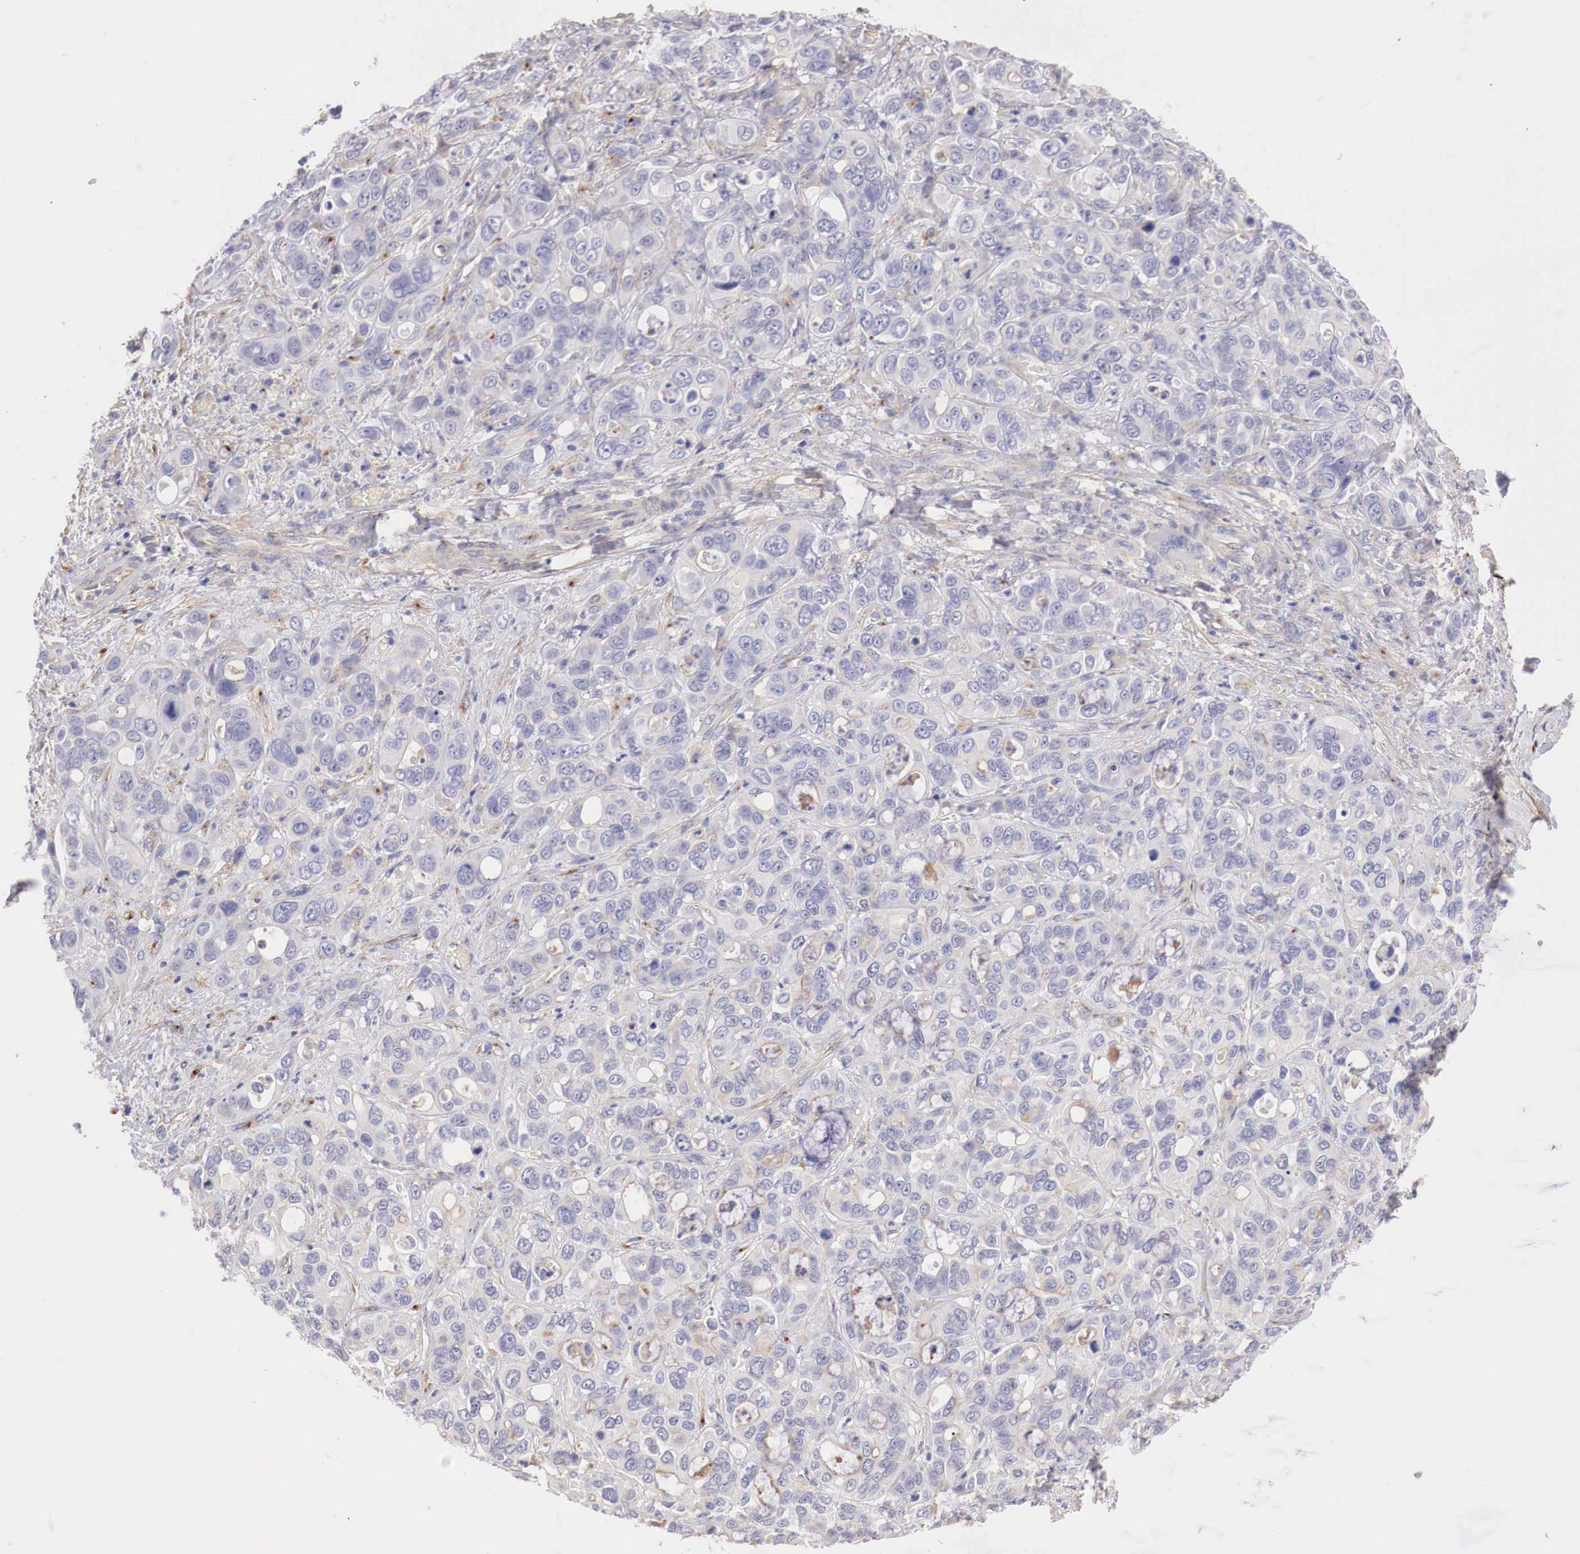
{"staining": {"intensity": "negative", "quantity": "none", "location": "none"}, "tissue": "liver cancer", "cell_type": "Tumor cells", "image_type": "cancer", "snomed": [{"axis": "morphology", "description": "Cholangiocarcinoma"}, {"axis": "topography", "description": "Liver"}], "caption": "The micrograph exhibits no significant expression in tumor cells of liver cholangiocarcinoma. (Brightfield microscopy of DAB immunohistochemistry at high magnification).", "gene": "KLHDC7B", "patient": {"sex": "female", "age": 79}}